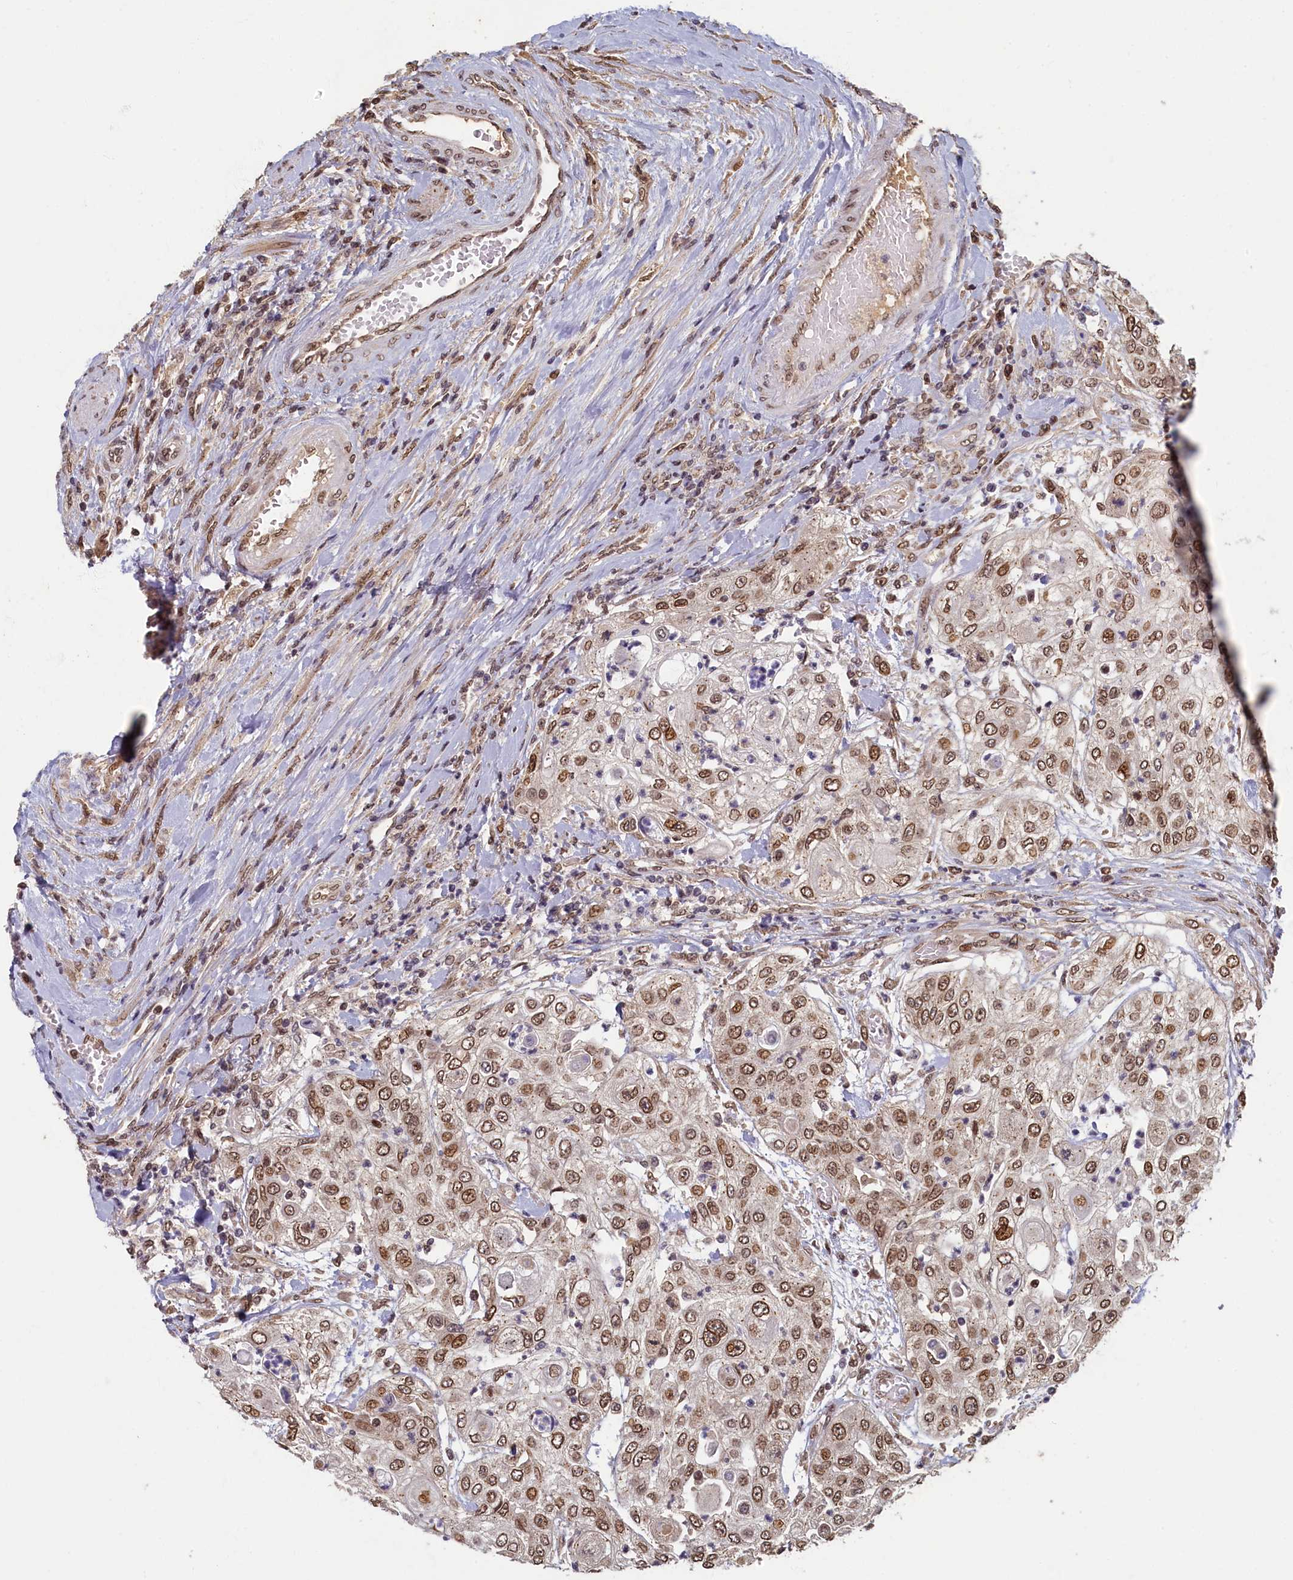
{"staining": {"intensity": "moderate", "quantity": ">75%", "location": "cytoplasmic/membranous,nuclear"}, "tissue": "urothelial cancer", "cell_type": "Tumor cells", "image_type": "cancer", "snomed": [{"axis": "morphology", "description": "Urothelial carcinoma, High grade"}, {"axis": "topography", "description": "Urinary bladder"}], "caption": "Urothelial cancer stained for a protein (brown) reveals moderate cytoplasmic/membranous and nuclear positive positivity in about >75% of tumor cells.", "gene": "CKAP2L", "patient": {"sex": "female", "age": 79}}